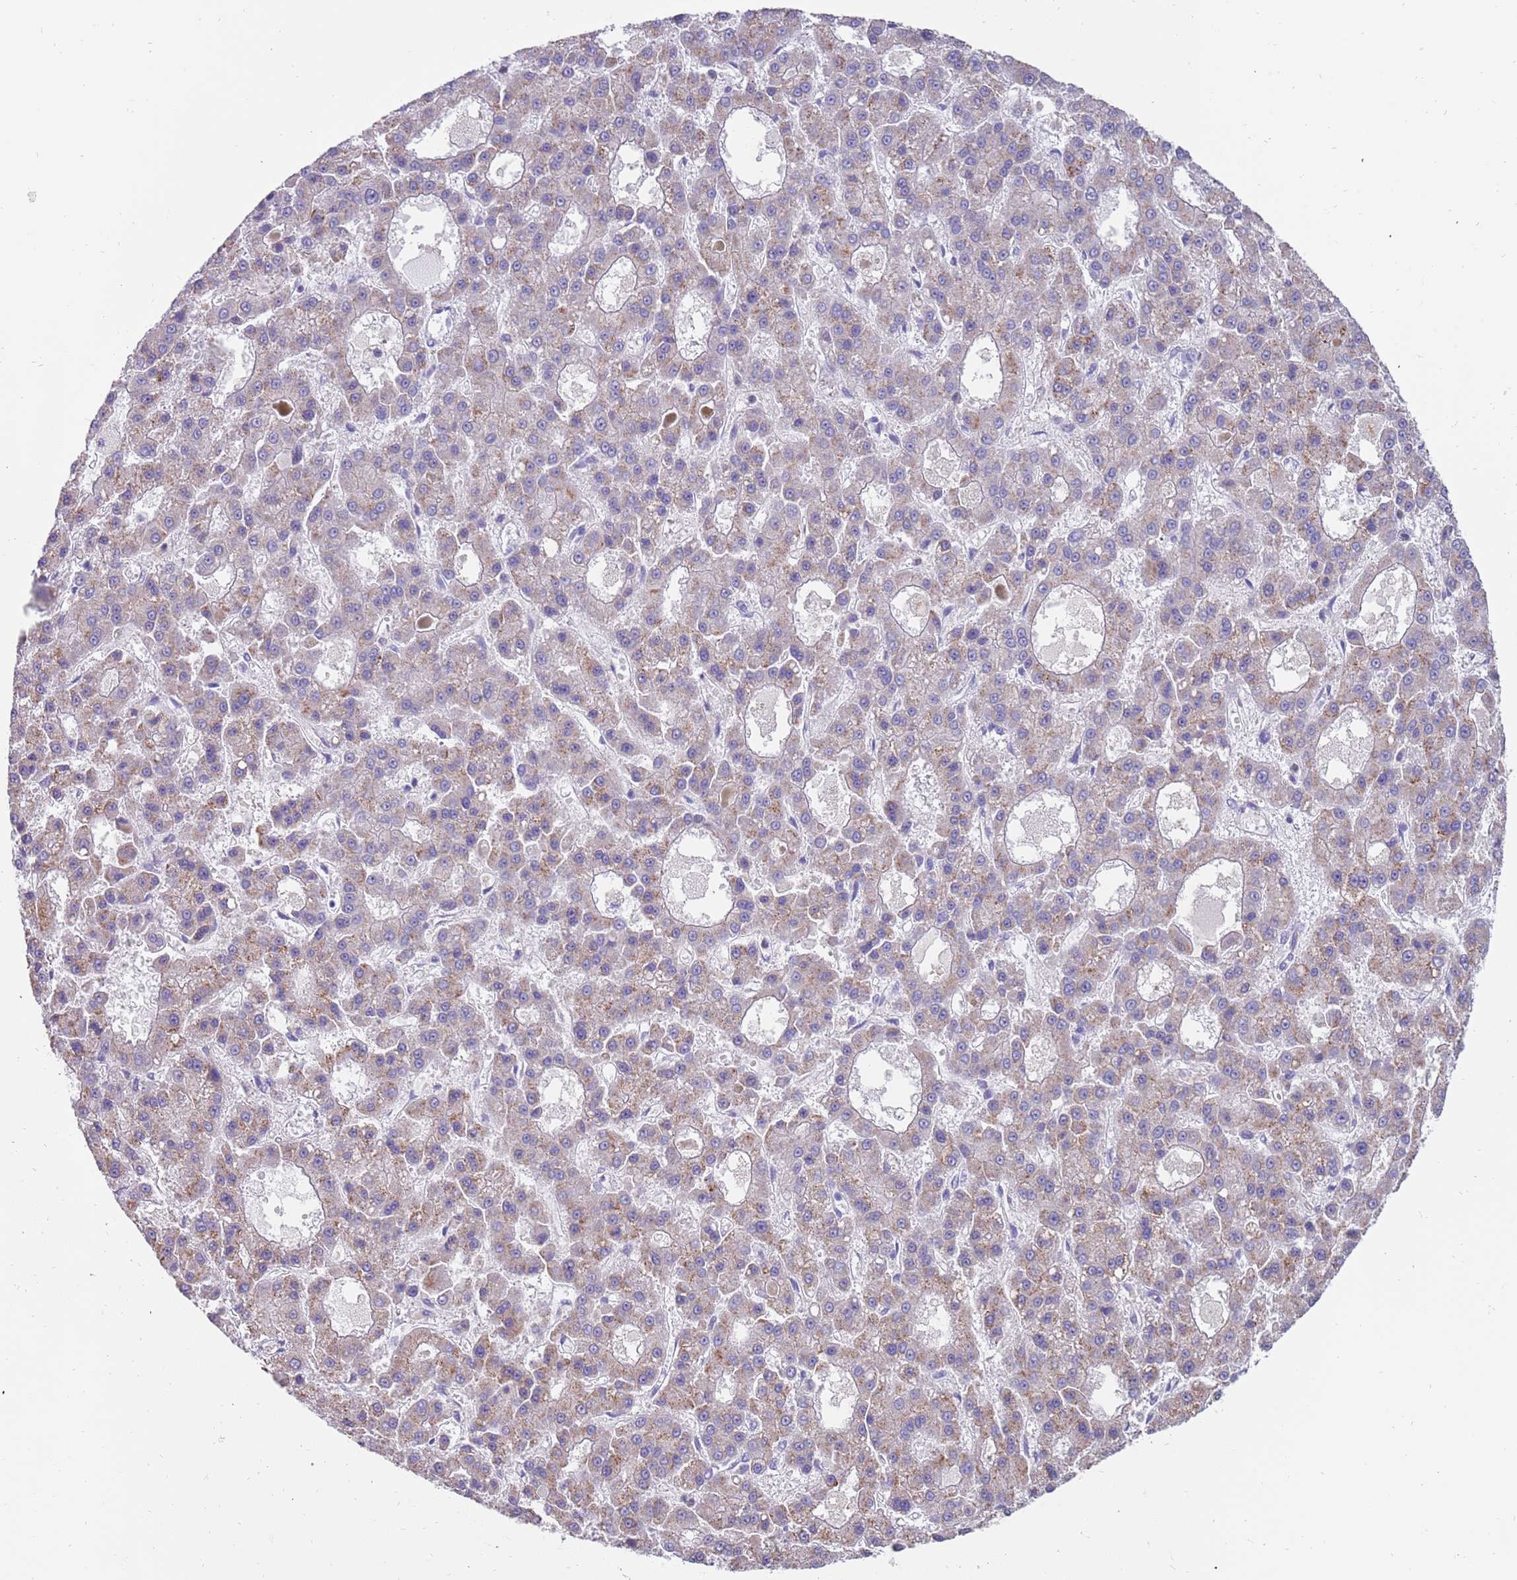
{"staining": {"intensity": "weak", "quantity": "<25%", "location": "cytoplasmic/membranous"}, "tissue": "liver cancer", "cell_type": "Tumor cells", "image_type": "cancer", "snomed": [{"axis": "morphology", "description": "Carcinoma, Hepatocellular, NOS"}, {"axis": "topography", "description": "Liver"}], "caption": "High magnification brightfield microscopy of liver hepatocellular carcinoma stained with DAB (brown) and counterstained with hematoxylin (blue): tumor cells show no significant expression.", "gene": "ZNF746", "patient": {"sex": "male", "age": 70}}